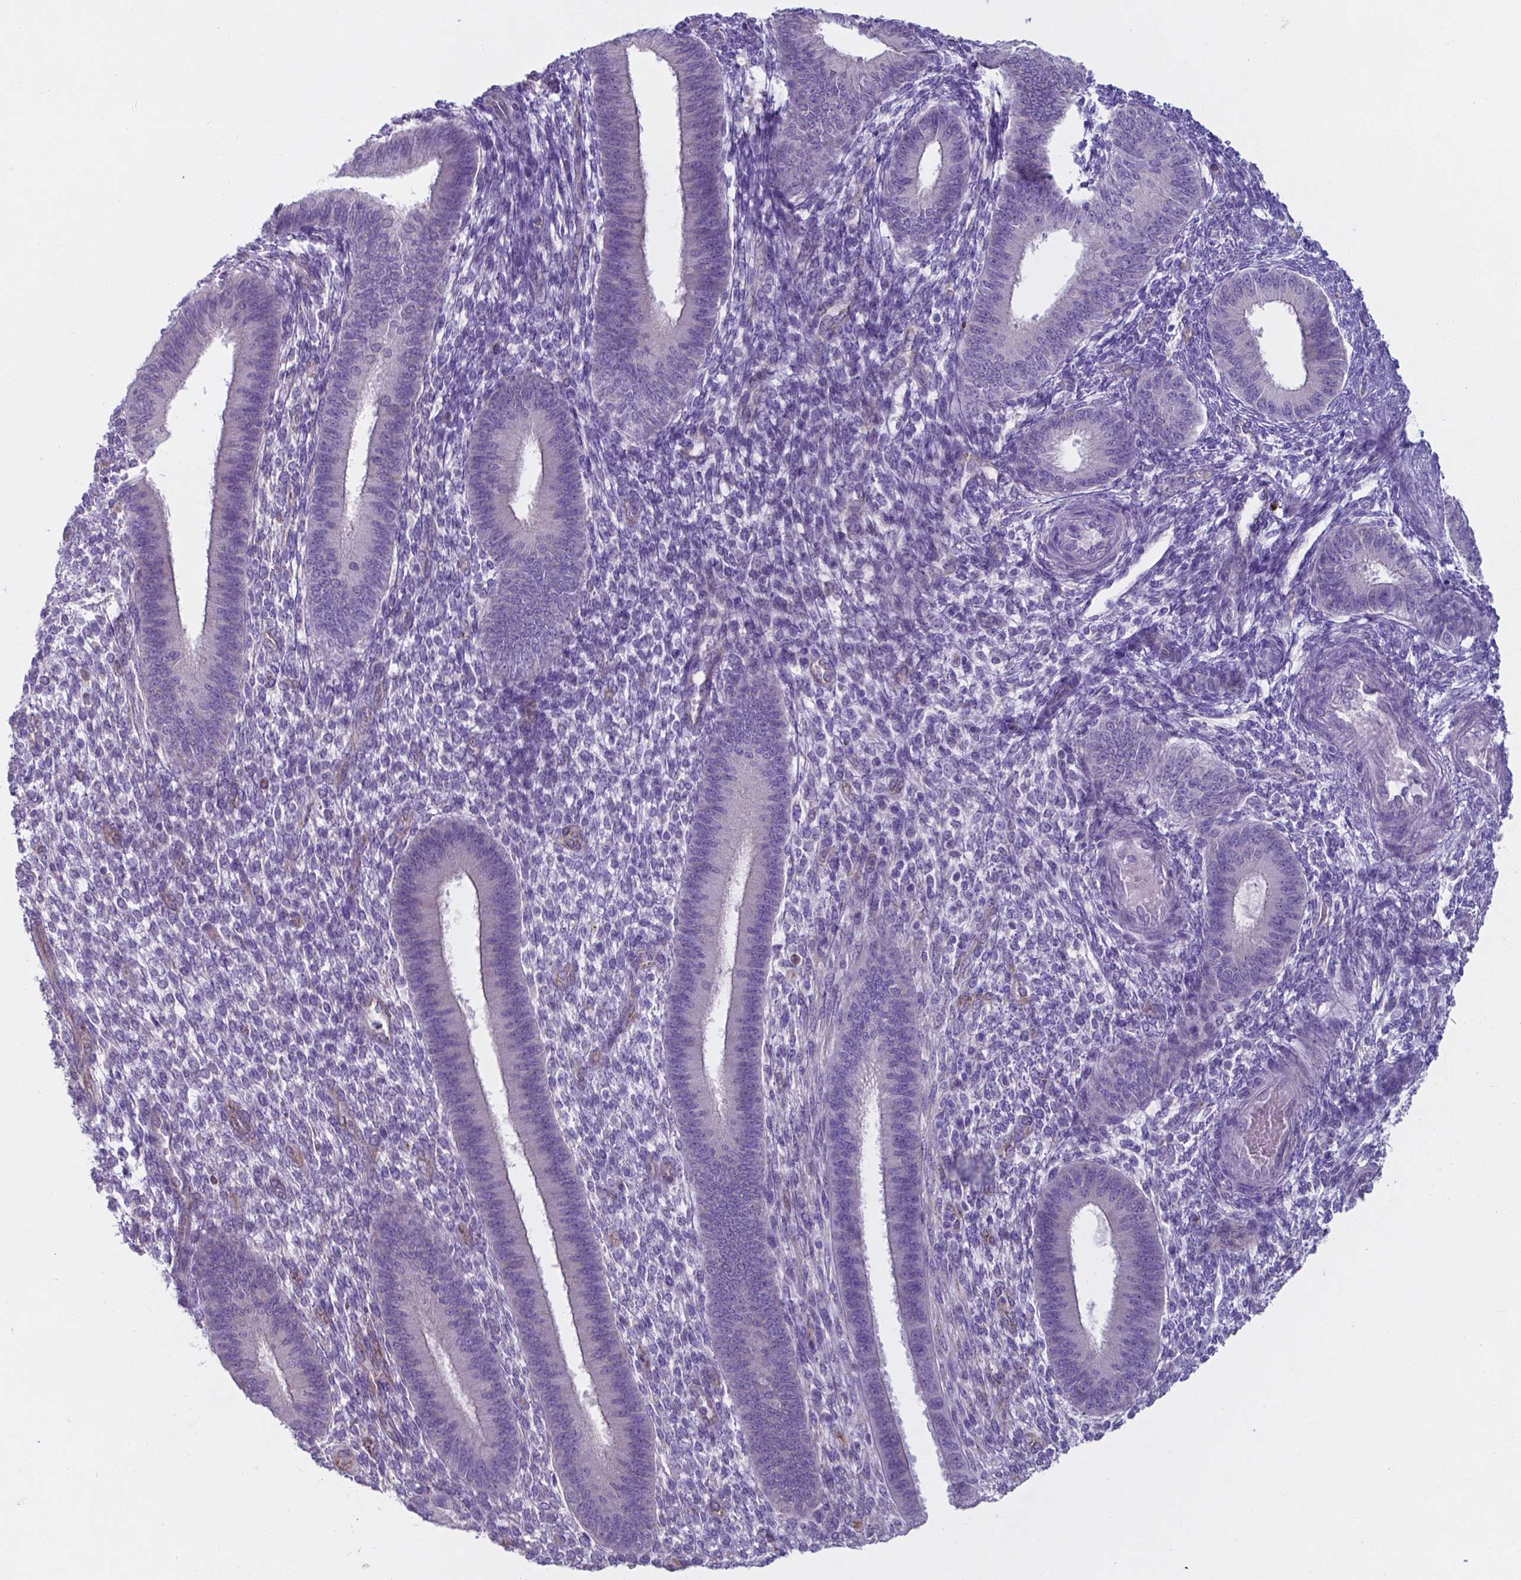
{"staining": {"intensity": "negative", "quantity": "none", "location": "none"}, "tissue": "endometrium", "cell_type": "Cells in endometrial stroma", "image_type": "normal", "snomed": [{"axis": "morphology", "description": "Normal tissue, NOS"}, {"axis": "topography", "description": "Endometrium"}], "caption": "IHC micrograph of benign human endometrium stained for a protein (brown), which displays no staining in cells in endometrial stroma.", "gene": "UBE2J1", "patient": {"sex": "female", "age": 39}}